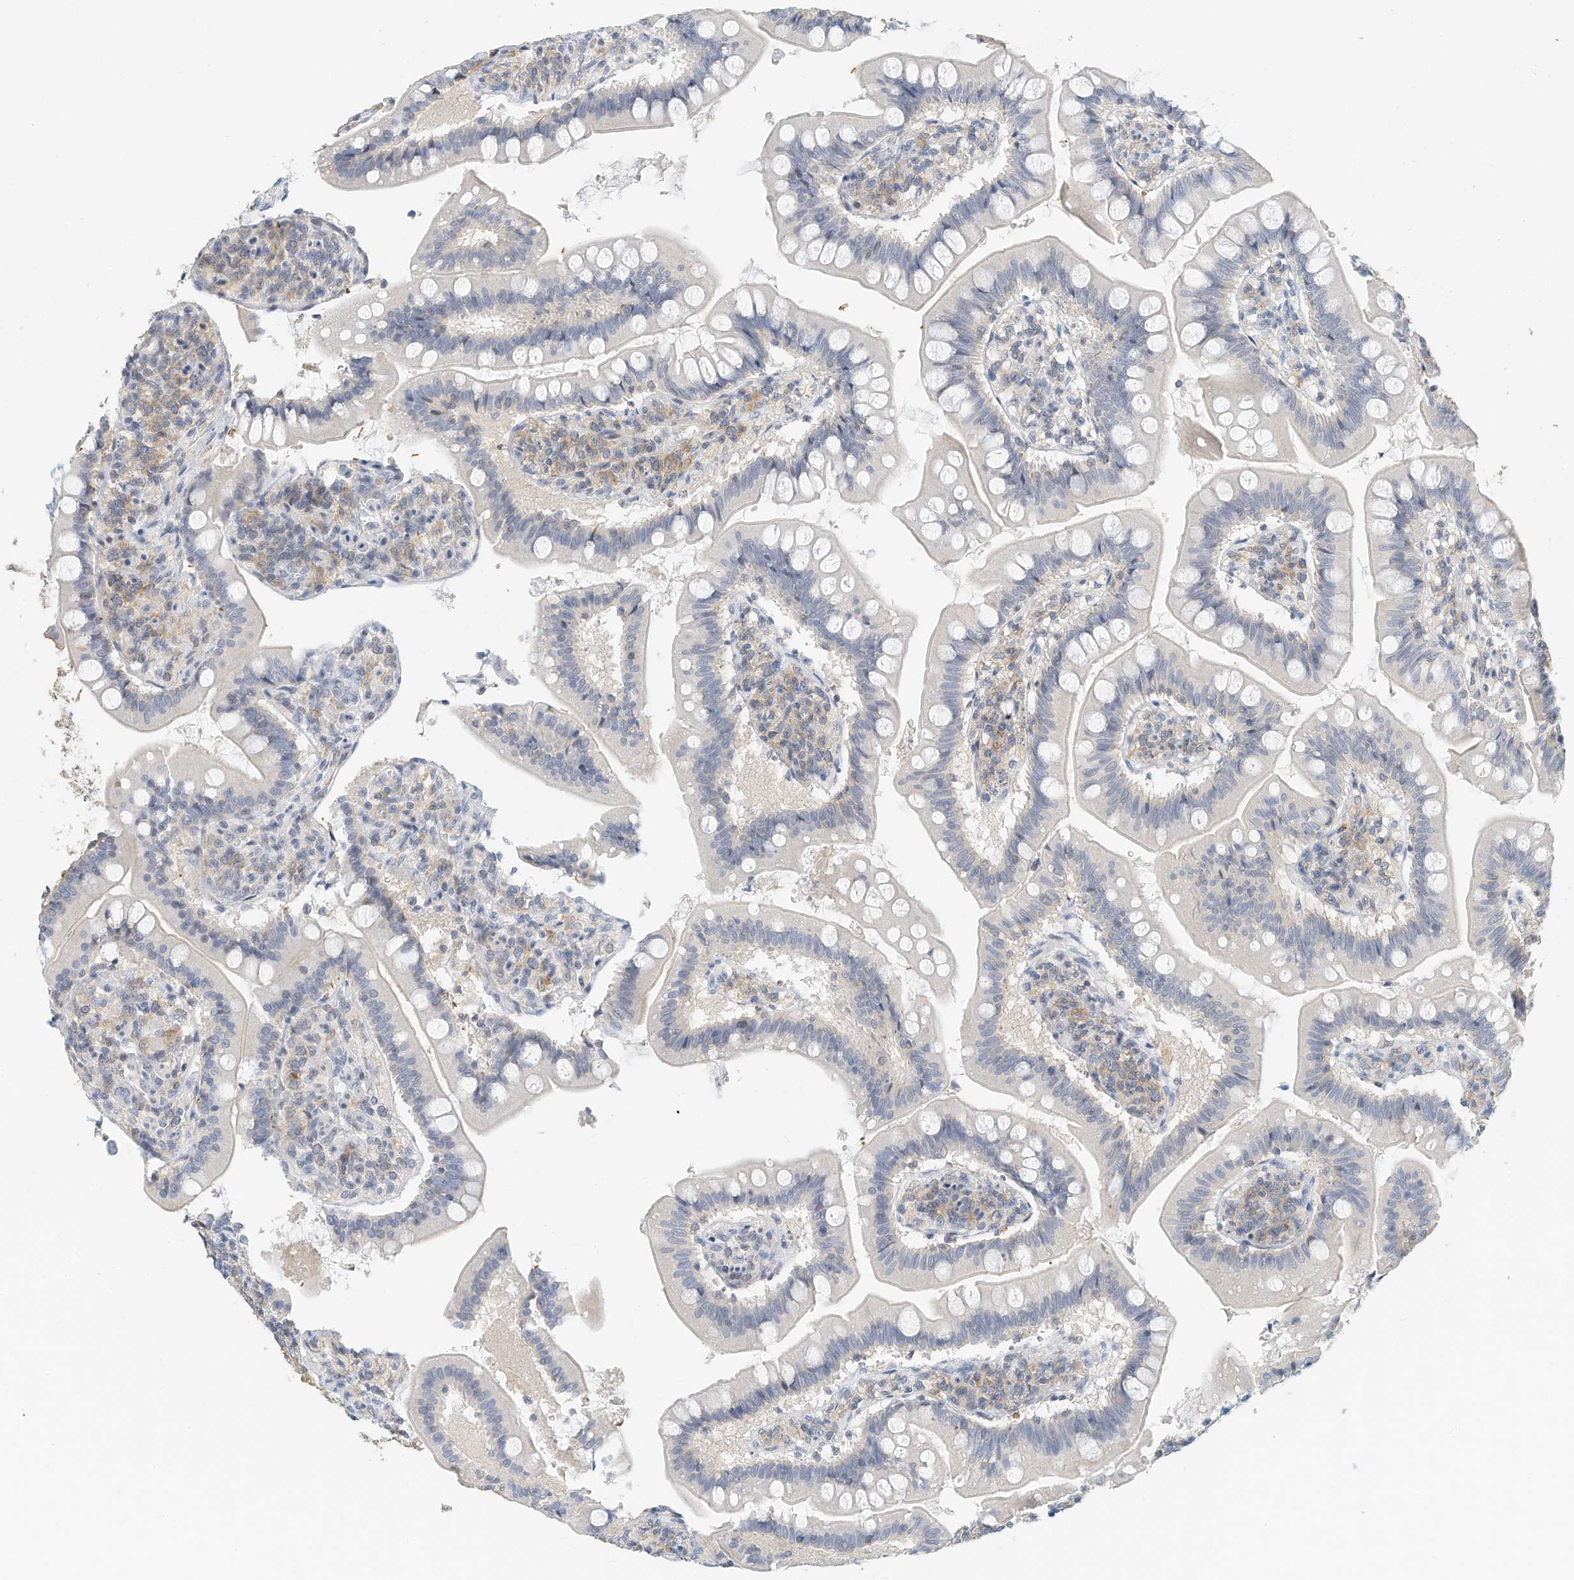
{"staining": {"intensity": "negative", "quantity": "none", "location": "none"}, "tissue": "small intestine", "cell_type": "Glandular cells", "image_type": "normal", "snomed": [{"axis": "morphology", "description": "Normal tissue, NOS"}, {"axis": "topography", "description": "Small intestine"}], "caption": "The histopathology image displays no staining of glandular cells in unremarkable small intestine. Brightfield microscopy of immunohistochemistry (IHC) stained with DAB (3,3'-diaminobenzidine) (brown) and hematoxylin (blue), captured at high magnification.", "gene": "MICAL1", "patient": {"sex": "male", "age": 7}}